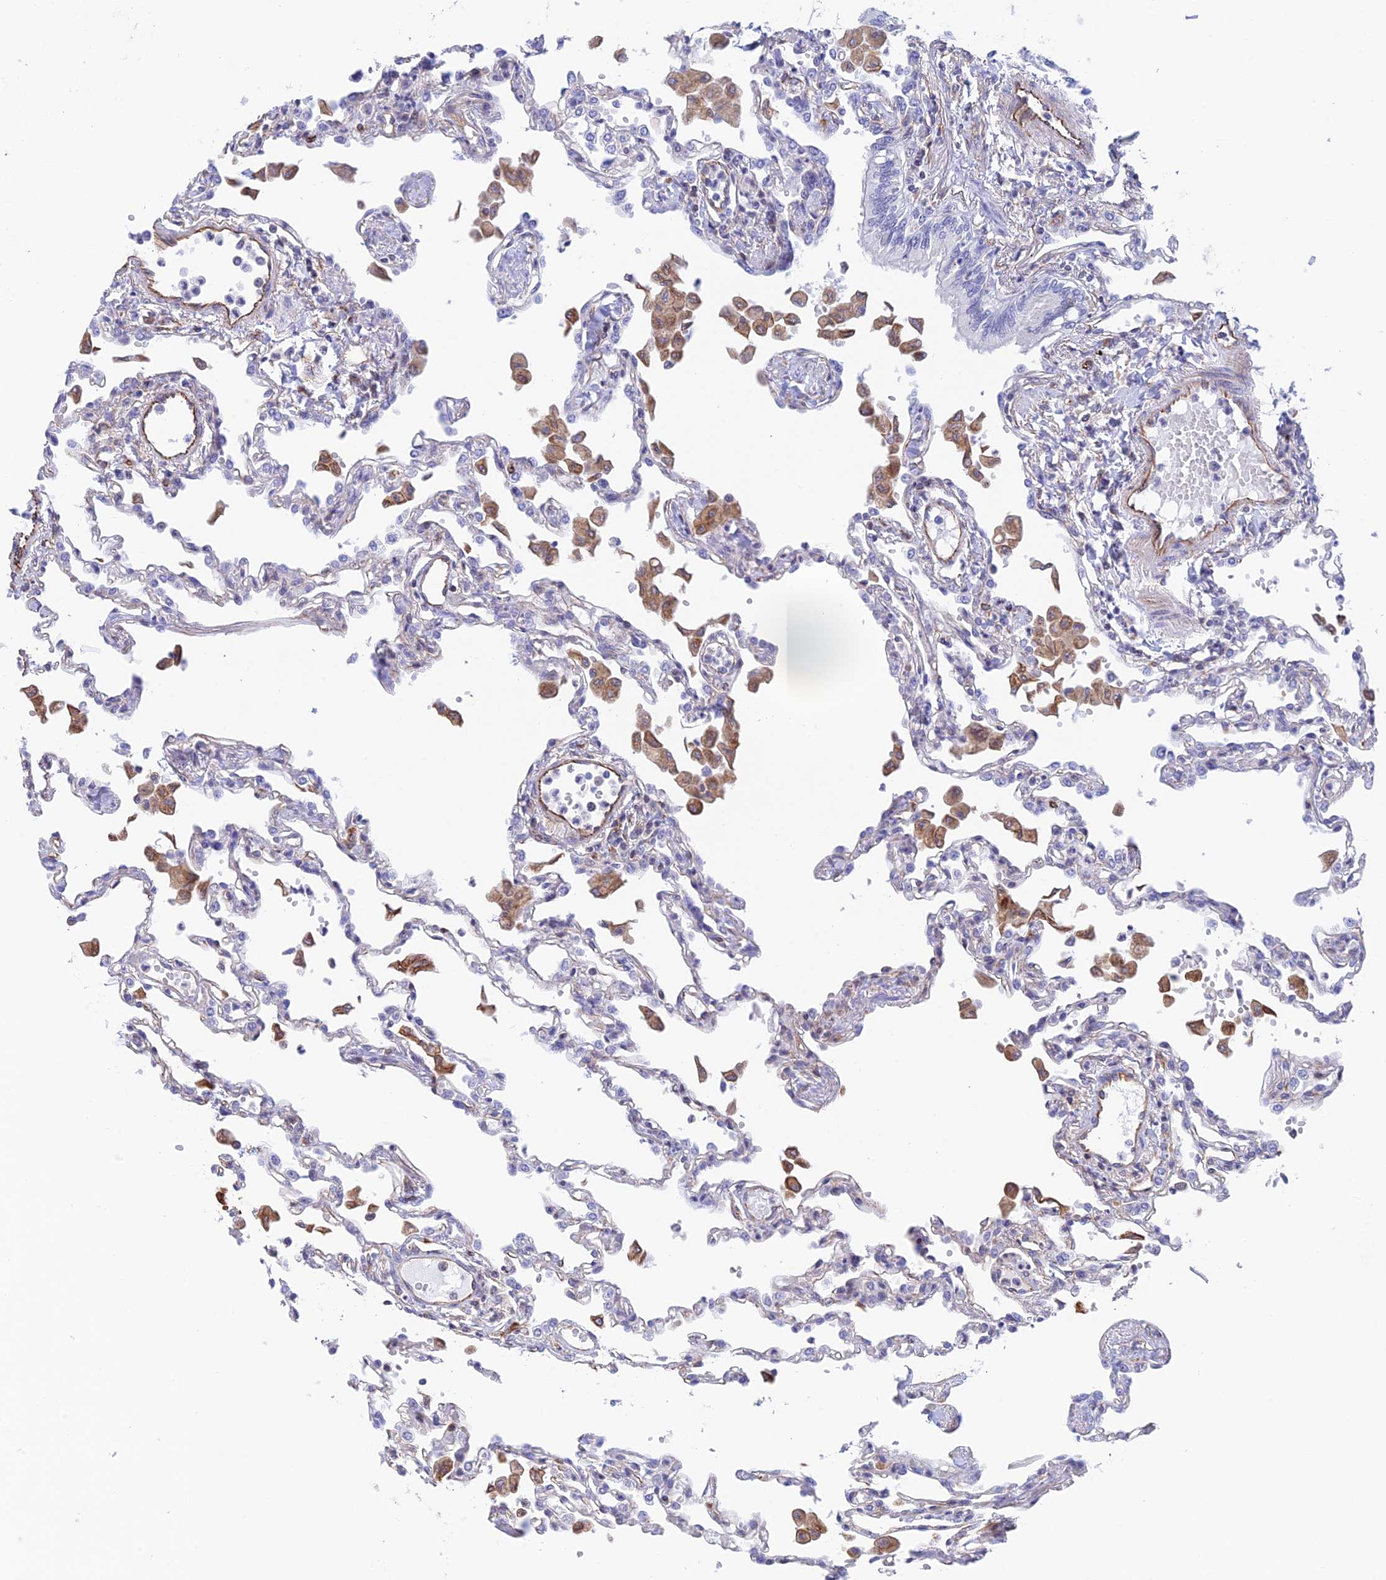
{"staining": {"intensity": "negative", "quantity": "none", "location": "none"}, "tissue": "lung", "cell_type": "Alveolar cells", "image_type": "normal", "snomed": [{"axis": "morphology", "description": "Normal tissue, NOS"}, {"axis": "topography", "description": "Bronchus"}, {"axis": "topography", "description": "Lung"}], "caption": "This is an IHC image of benign human lung. There is no staining in alveolar cells.", "gene": "ZNF652", "patient": {"sex": "female", "age": 49}}